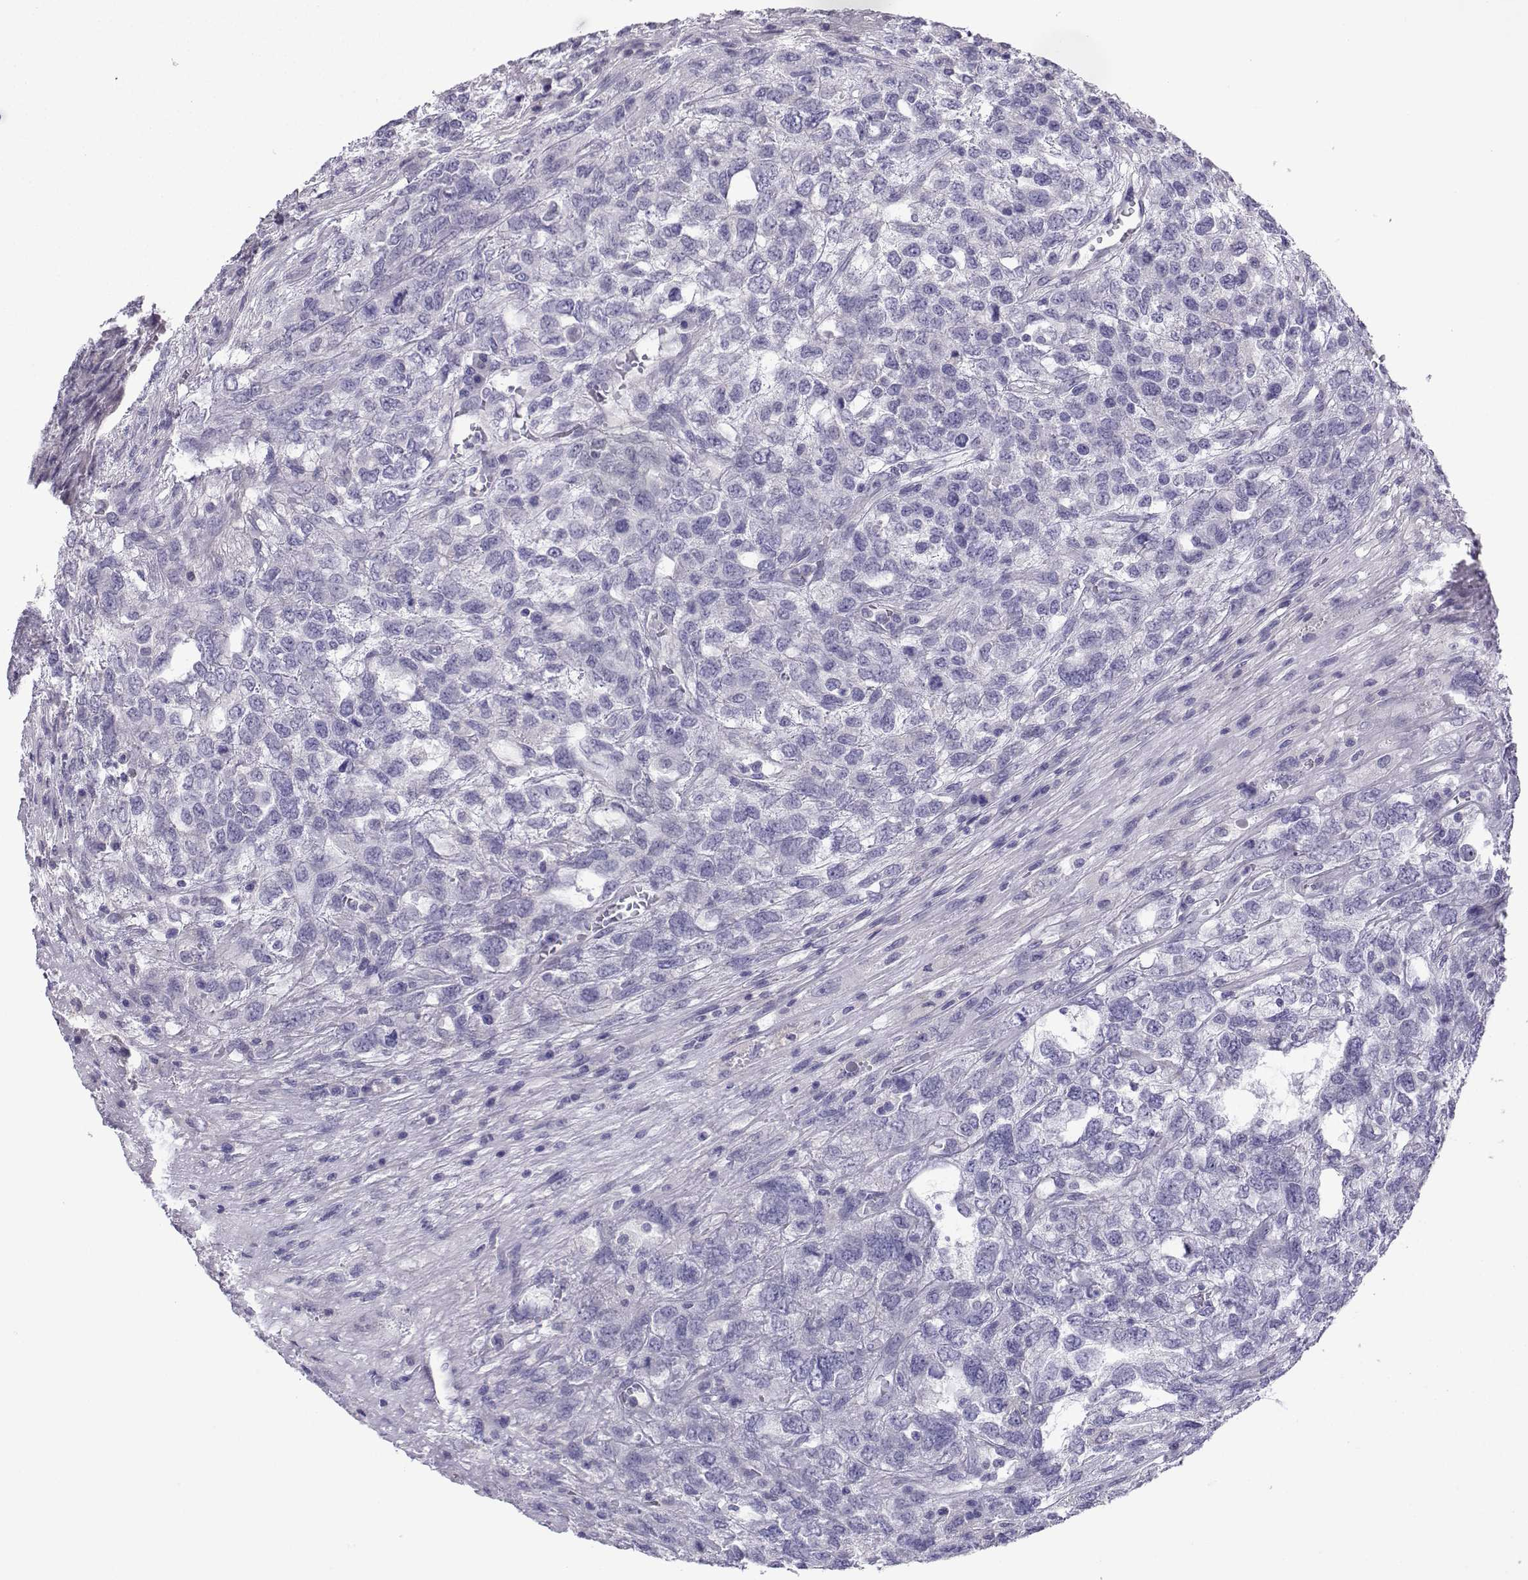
{"staining": {"intensity": "negative", "quantity": "none", "location": "none"}, "tissue": "testis cancer", "cell_type": "Tumor cells", "image_type": "cancer", "snomed": [{"axis": "morphology", "description": "Seminoma, NOS"}, {"axis": "topography", "description": "Testis"}], "caption": "Tumor cells show no significant protein positivity in testis cancer.", "gene": "CFAP70", "patient": {"sex": "male", "age": 52}}